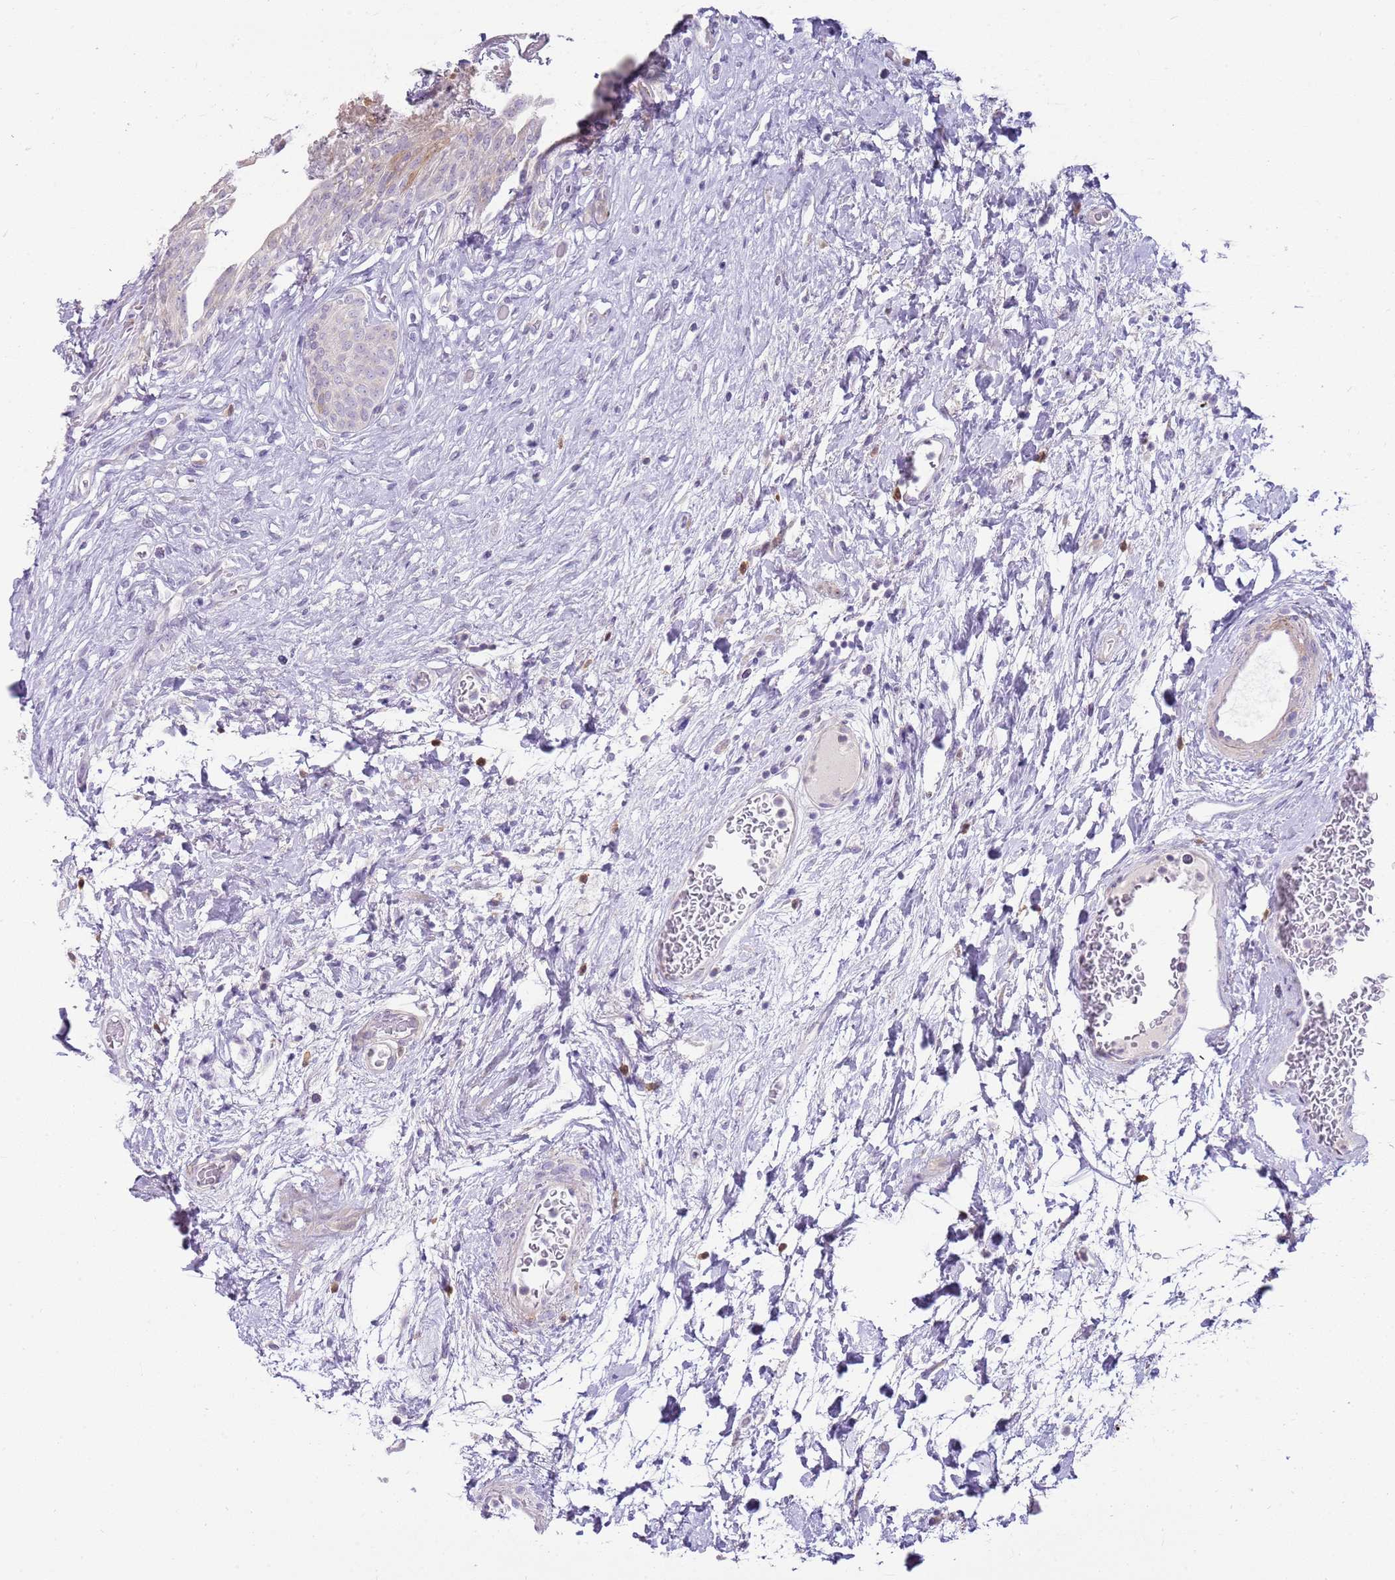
{"staining": {"intensity": "weak", "quantity": "<25%", "location": "cytoplasmic/membranous"}, "tissue": "urinary bladder", "cell_type": "Urothelial cells", "image_type": "normal", "snomed": [{"axis": "morphology", "description": "Normal tissue, NOS"}, {"axis": "topography", "description": "Urinary bladder"}], "caption": "A histopathology image of urinary bladder stained for a protein demonstrates no brown staining in urothelial cells. Brightfield microscopy of IHC stained with DAB (brown) and hematoxylin (blue), captured at high magnification.", "gene": "DIPK1C", "patient": {"sex": "male", "age": 74}}